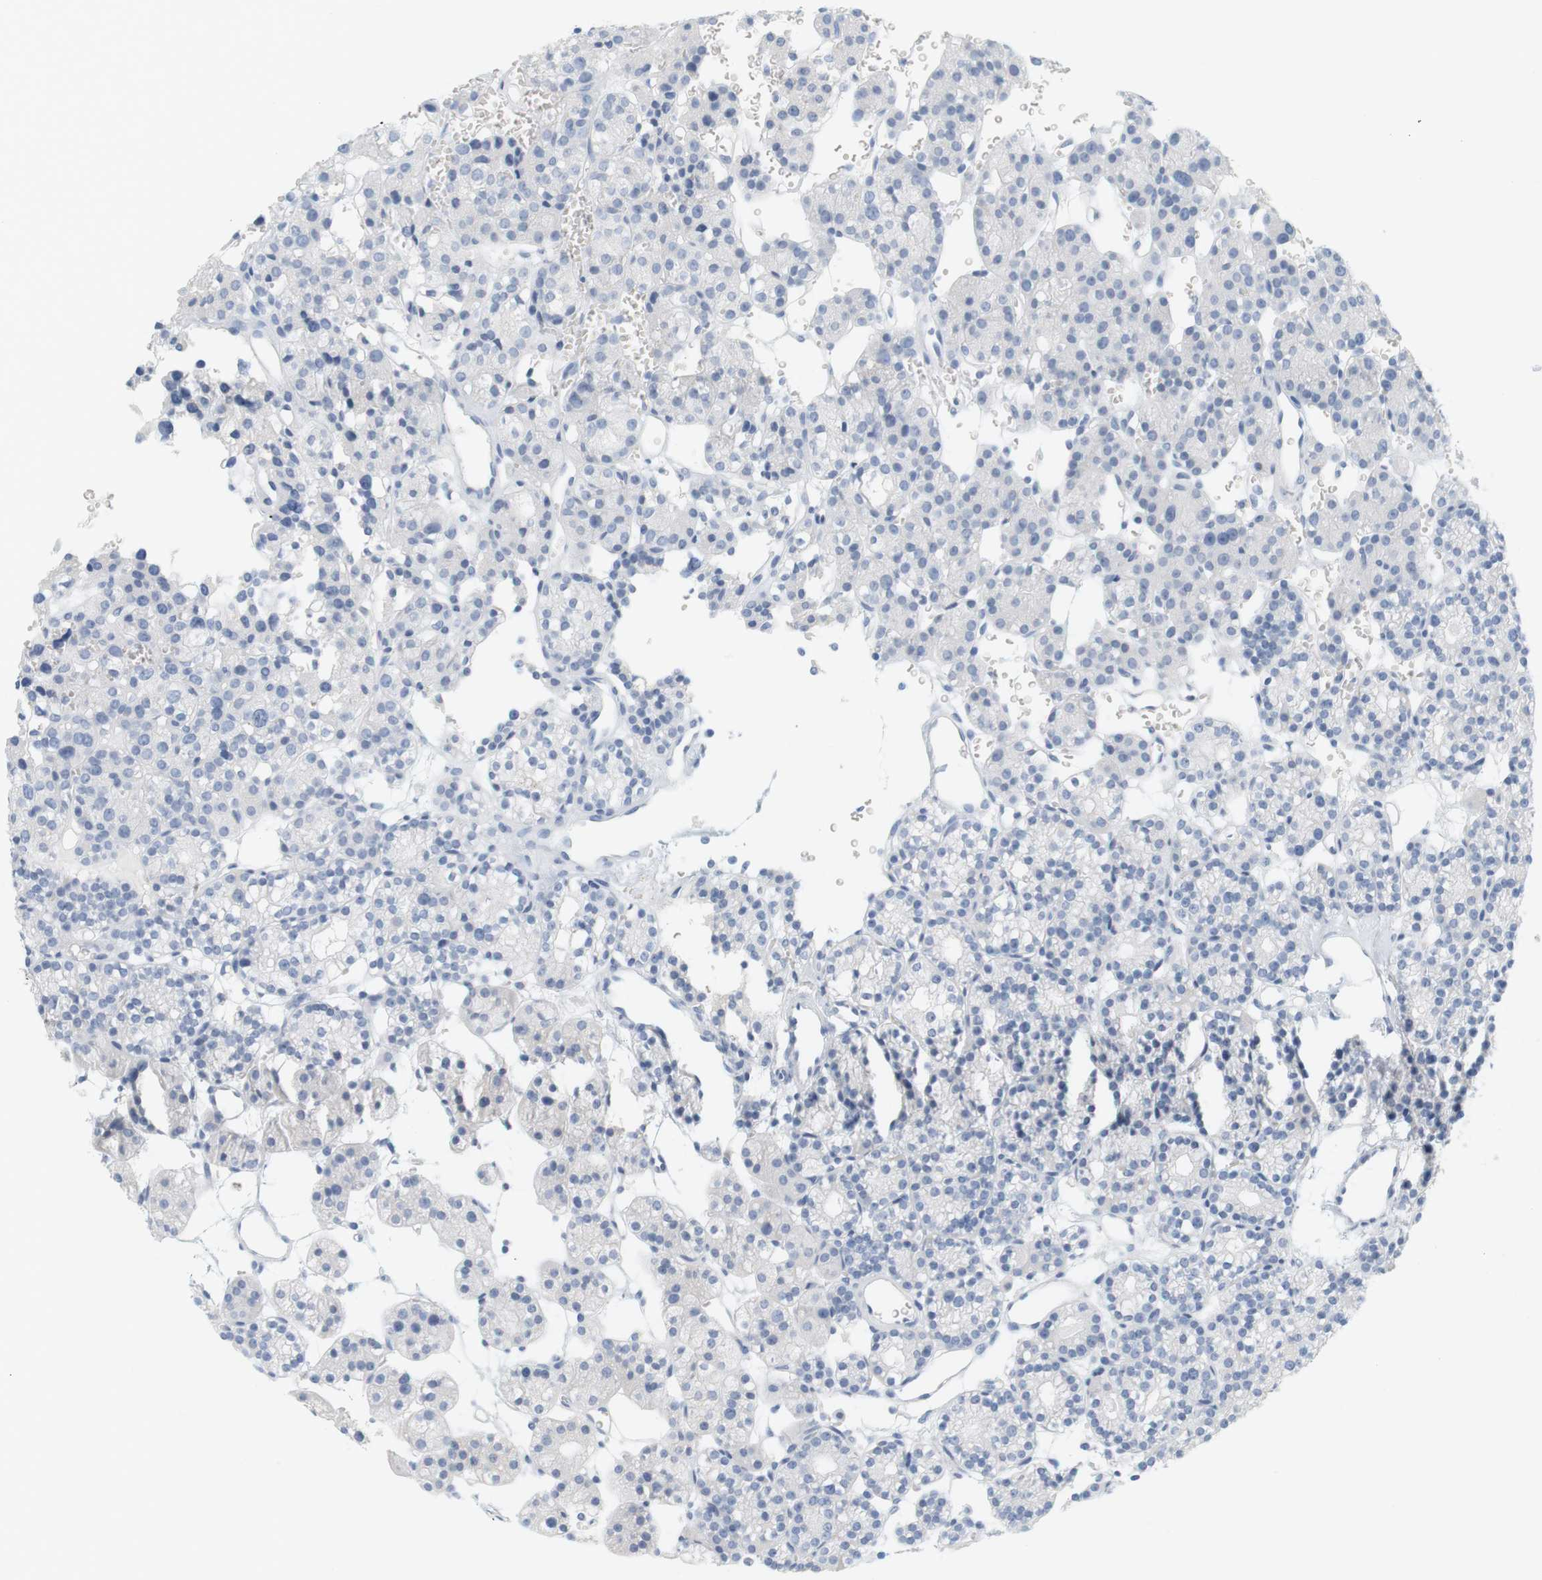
{"staining": {"intensity": "negative", "quantity": "none", "location": "none"}, "tissue": "parathyroid gland", "cell_type": "Glandular cells", "image_type": "normal", "snomed": [{"axis": "morphology", "description": "Normal tissue, NOS"}, {"axis": "topography", "description": "Parathyroid gland"}], "caption": "An immunohistochemistry micrograph of benign parathyroid gland is shown. There is no staining in glandular cells of parathyroid gland.", "gene": "OPRM1", "patient": {"sex": "female", "age": 64}}